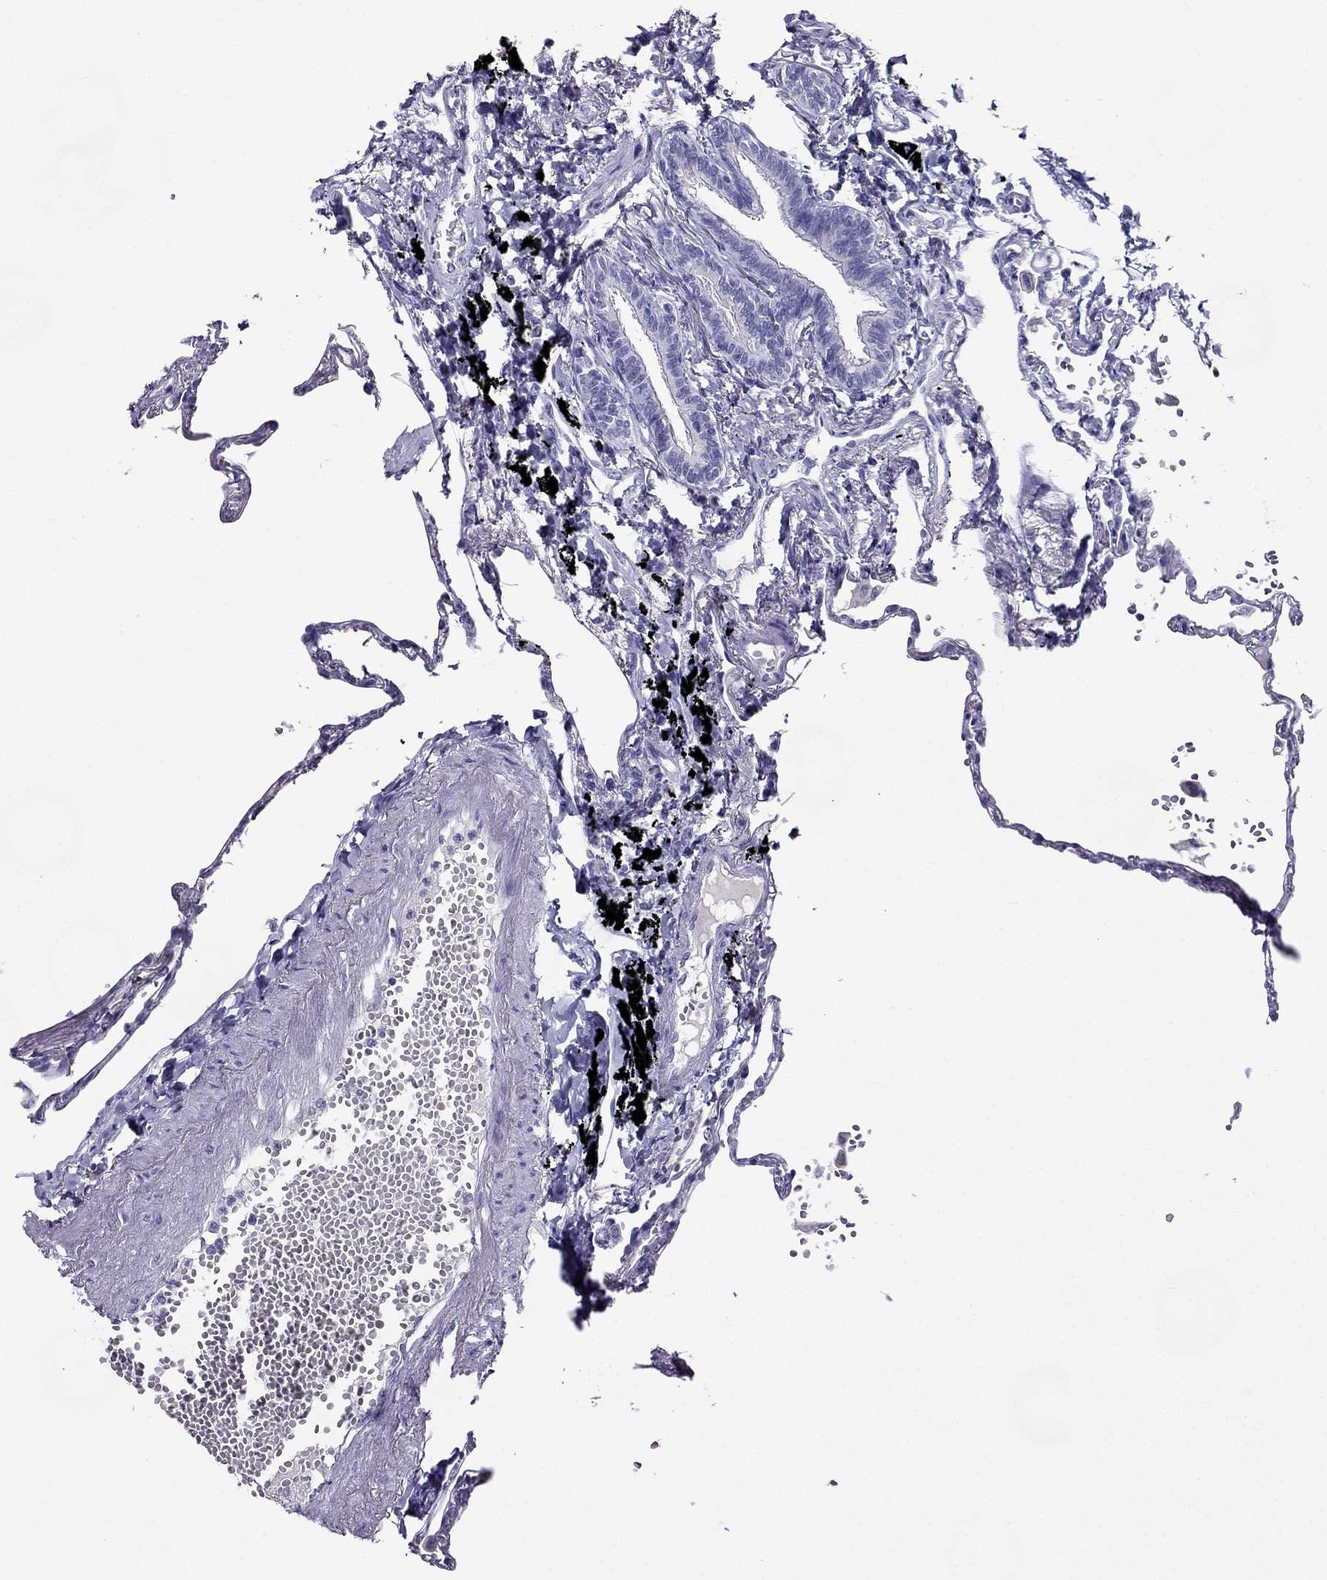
{"staining": {"intensity": "negative", "quantity": "none", "location": "none"}, "tissue": "lung", "cell_type": "Alveolar cells", "image_type": "normal", "snomed": [{"axis": "morphology", "description": "Normal tissue, NOS"}, {"axis": "topography", "description": "Lung"}], "caption": "Protein analysis of normal lung reveals no significant expression in alveolar cells.", "gene": "ZNF541", "patient": {"sex": "male", "age": 78}}